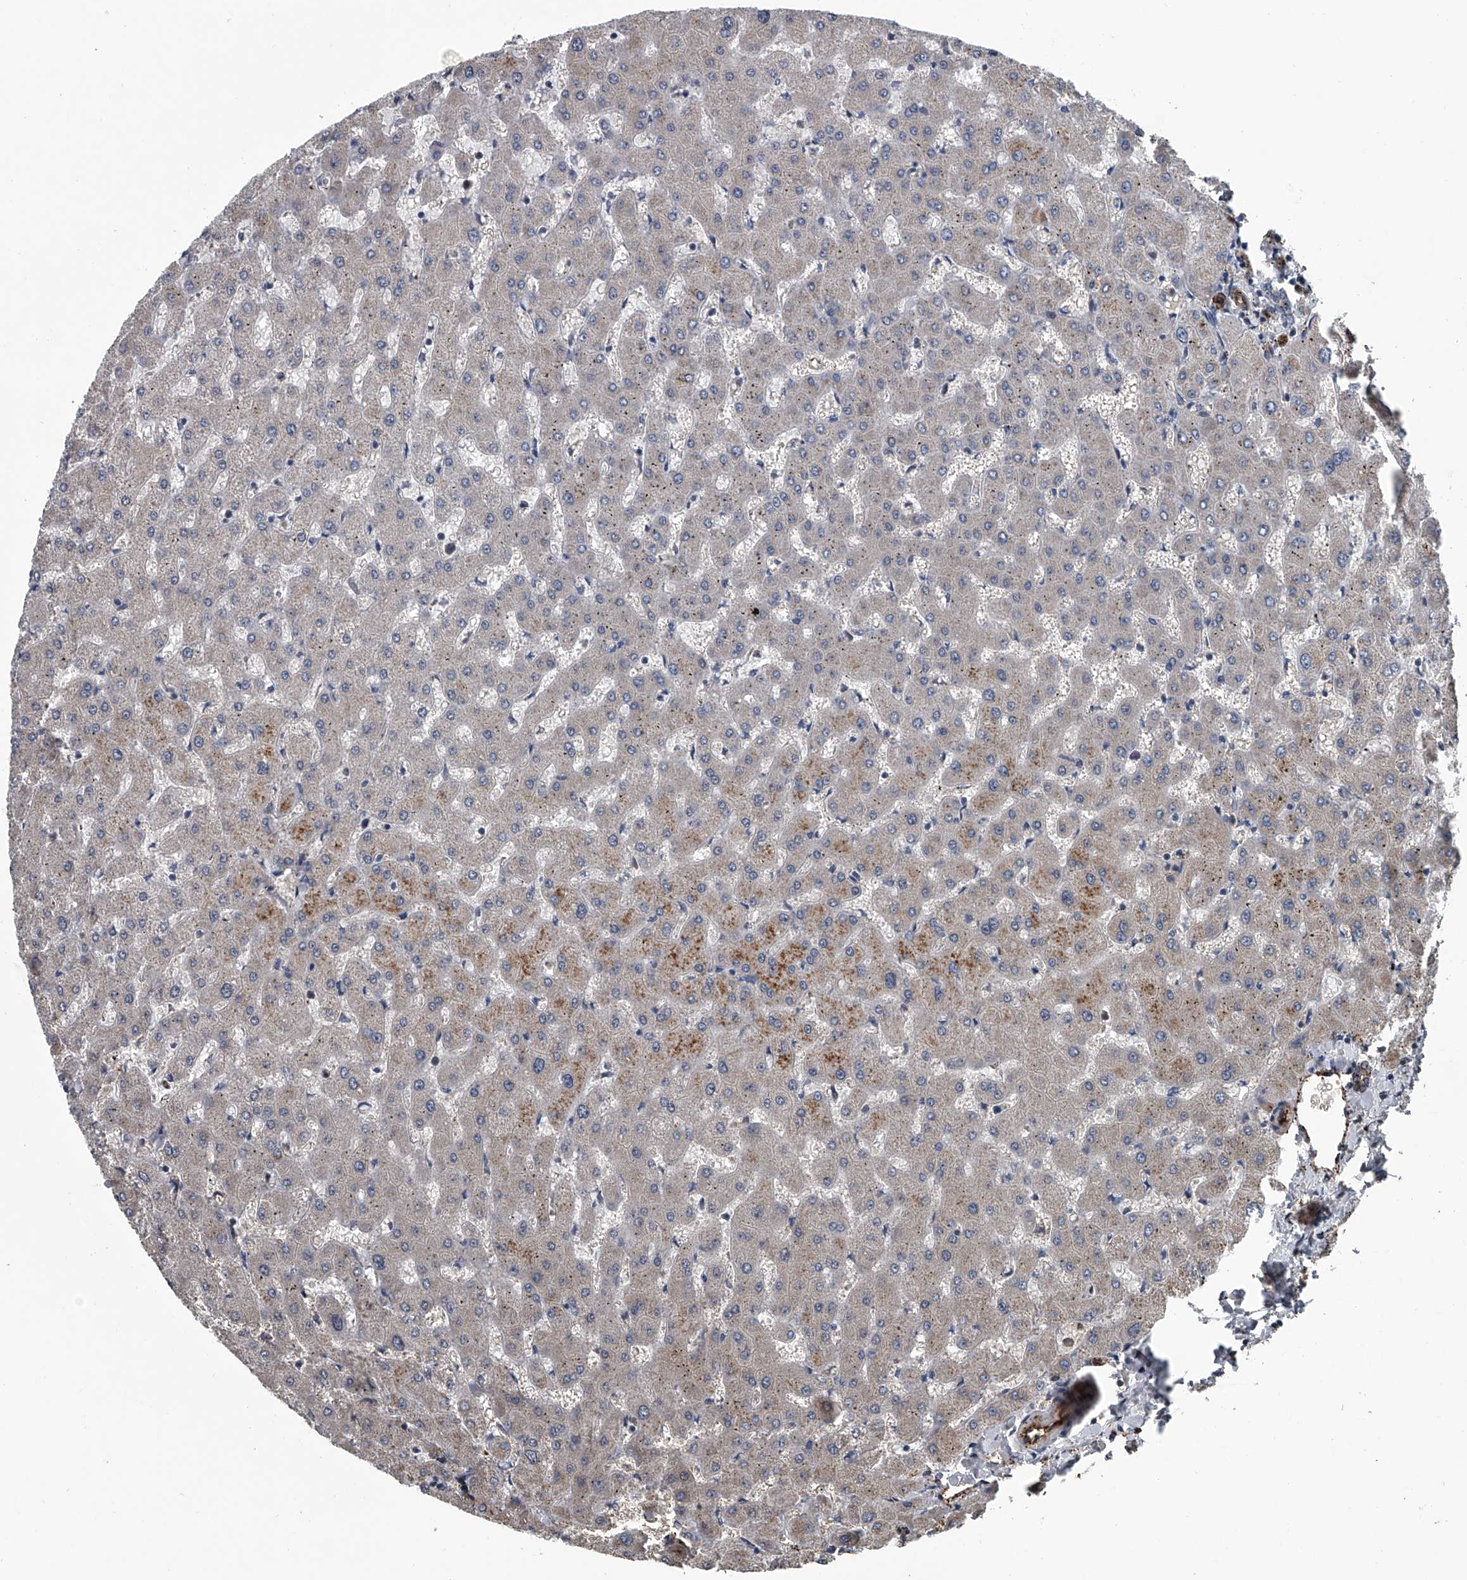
{"staining": {"intensity": "weak", "quantity": "<25%", "location": "cytoplasmic/membranous"}, "tissue": "liver", "cell_type": "Cholangiocytes", "image_type": "normal", "snomed": [{"axis": "morphology", "description": "Normal tissue, NOS"}, {"axis": "topography", "description": "Liver"}], "caption": "An immunohistochemistry (IHC) image of unremarkable liver is shown. There is no staining in cholangiocytes of liver. Brightfield microscopy of immunohistochemistry (IHC) stained with DAB (3,3'-diaminobenzidine) (brown) and hematoxylin (blue), captured at high magnification.", "gene": "LDLRAD2", "patient": {"sex": "female", "age": 63}}